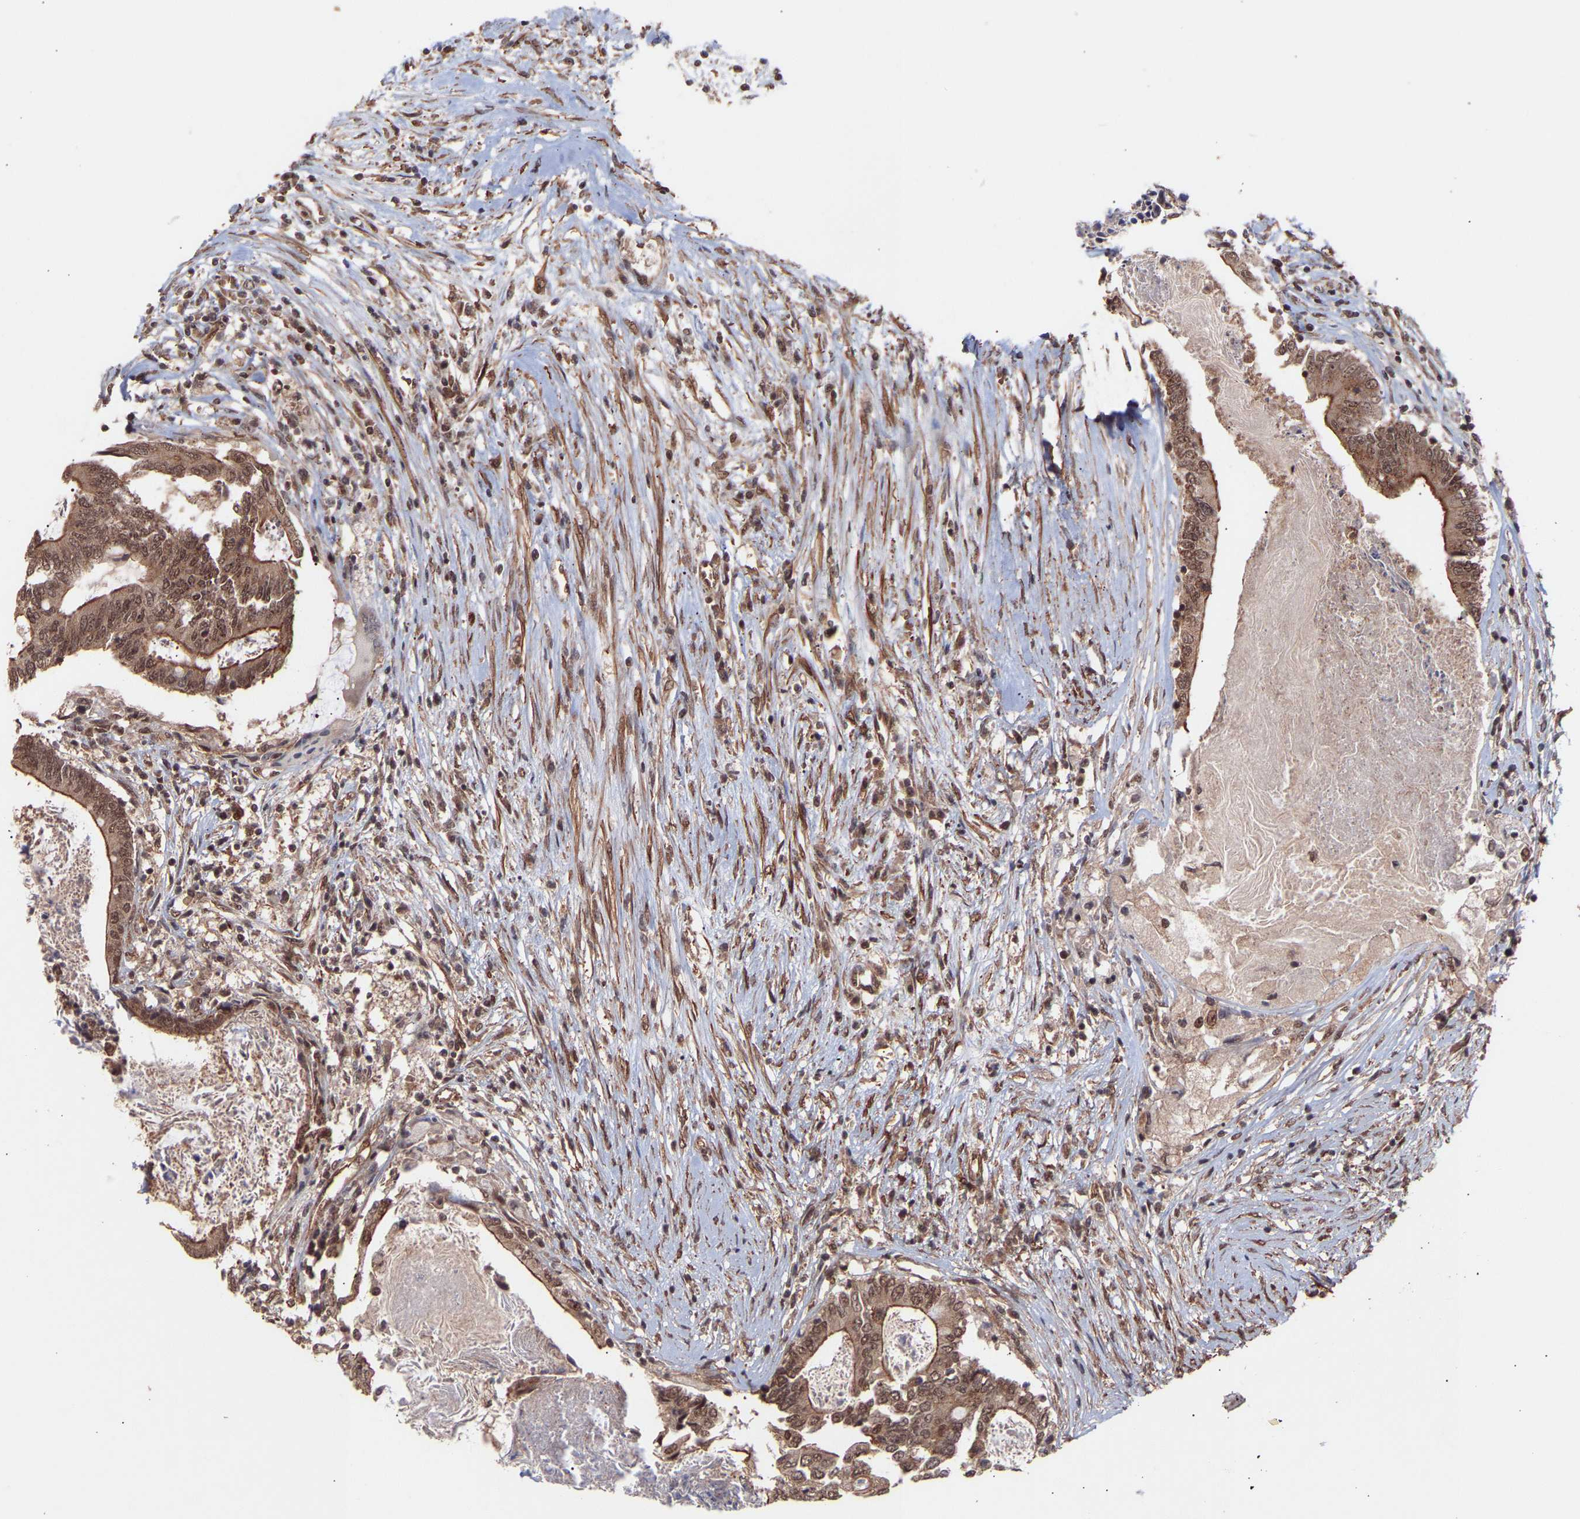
{"staining": {"intensity": "moderate", "quantity": ">75%", "location": "cytoplasmic/membranous,nuclear"}, "tissue": "colorectal cancer", "cell_type": "Tumor cells", "image_type": "cancer", "snomed": [{"axis": "morphology", "description": "Adenocarcinoma, NOS"}, {"axis": "topography", "description": "Rectum"}], "caption": "Colorectal adenocarcinoma tissue exhibits moderate cytoplasmic/membranous and nuclear positivity in about >75% of tumor cells", "gene": "PDLIM5", "patient": {"sex": "male", "age": 63}}